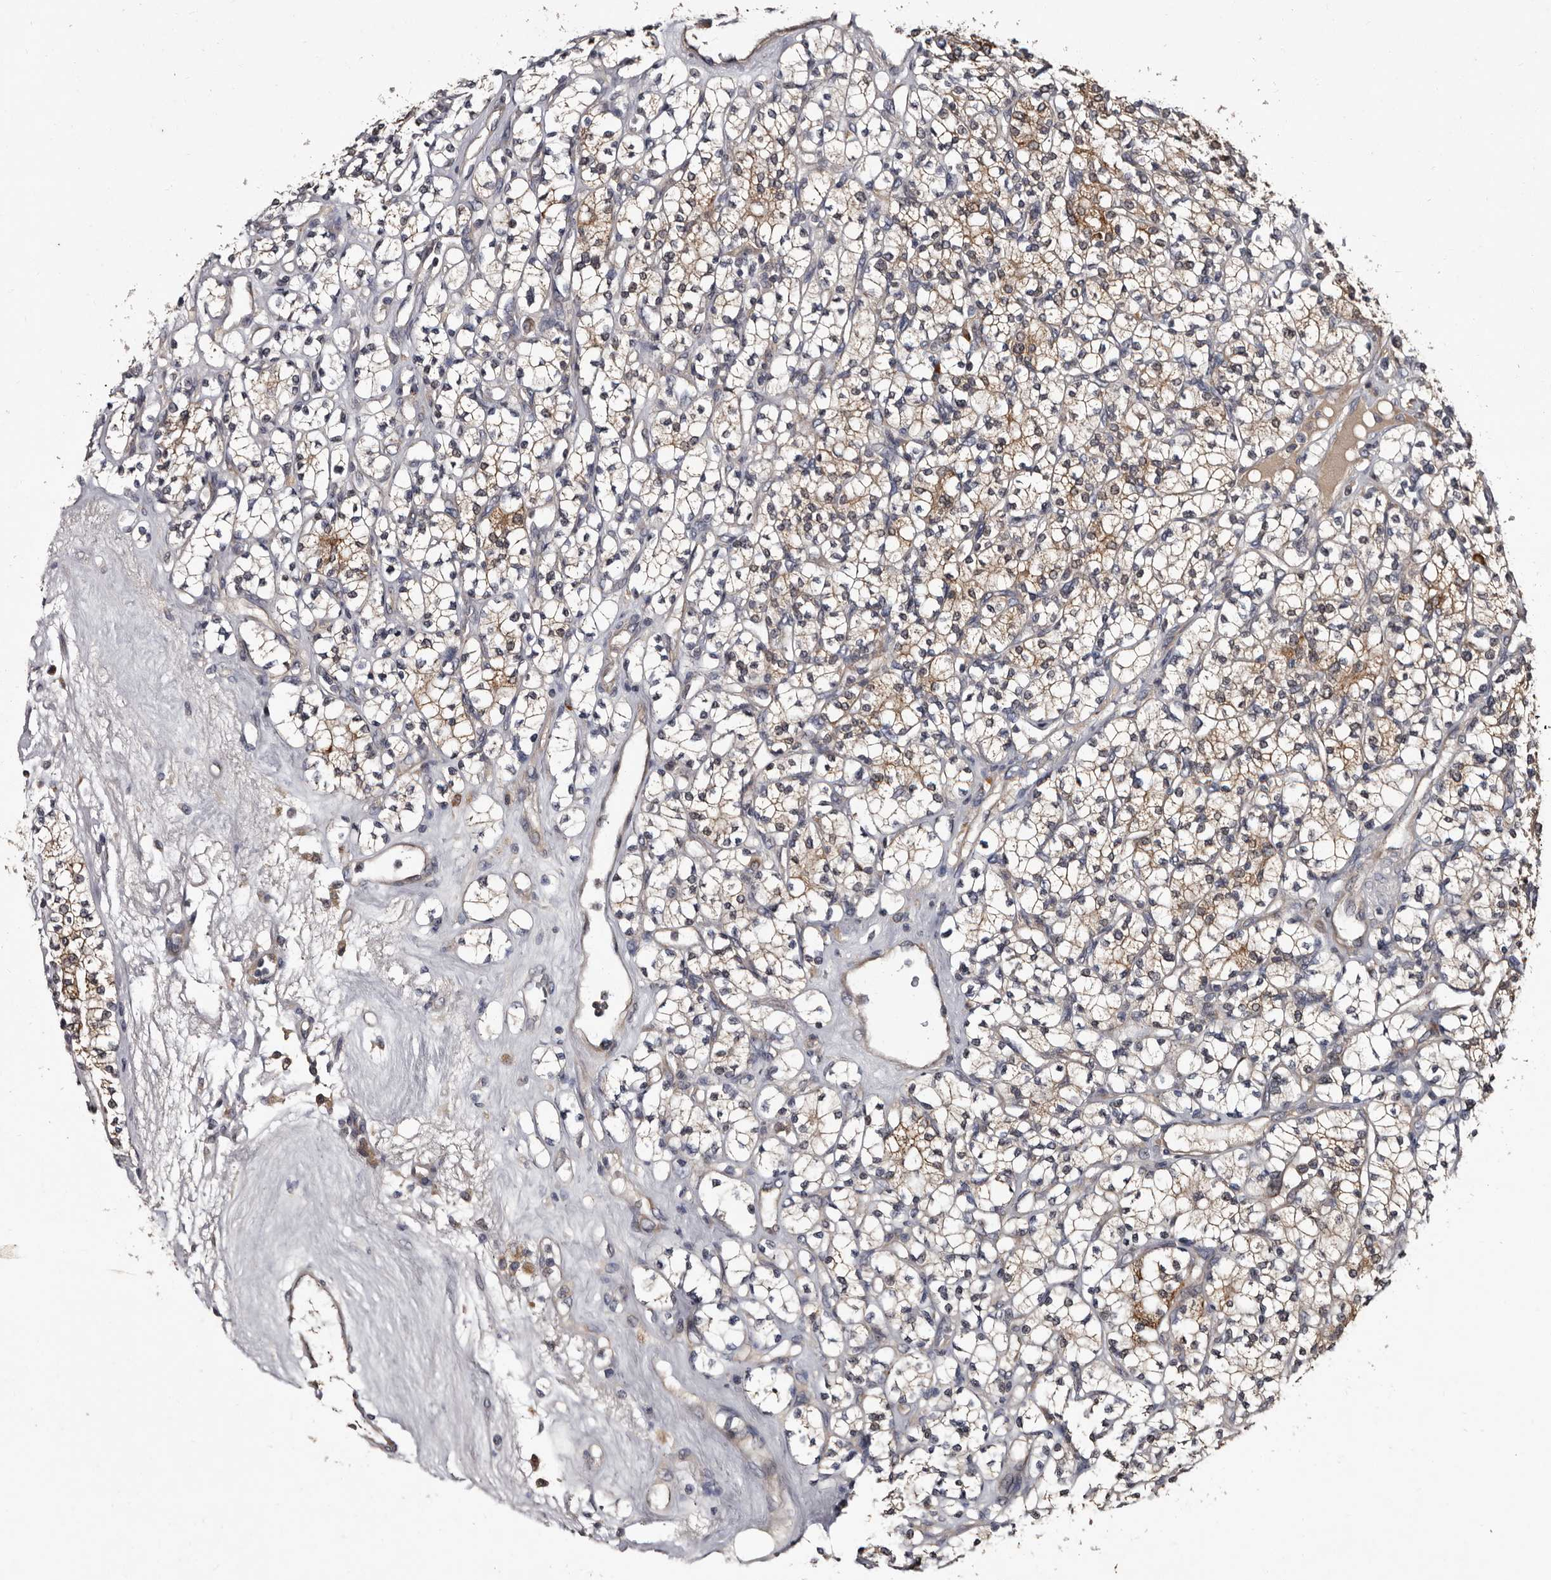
{"staining": {"intensity": "moderate", "quantity": ">75%", "location": "cytoplasmic/membranous"}, "tissue": "renal cancer", "cell_type": "Tumor cells", "image_type": "cancer", "snomed": [{"axis": "morphology", "description": "Adenocarcinoma, NOS"}, {"axis": "topography", "description": "Kidney"}], "caption": "This histopathology image displays IHC staining of human renal cancer, with medium moderate cytoplasmic/membranous expression in about >75% of tumor cells.", "gene": "DNPH1", "patient": {"sex": "male", "age": 77}}